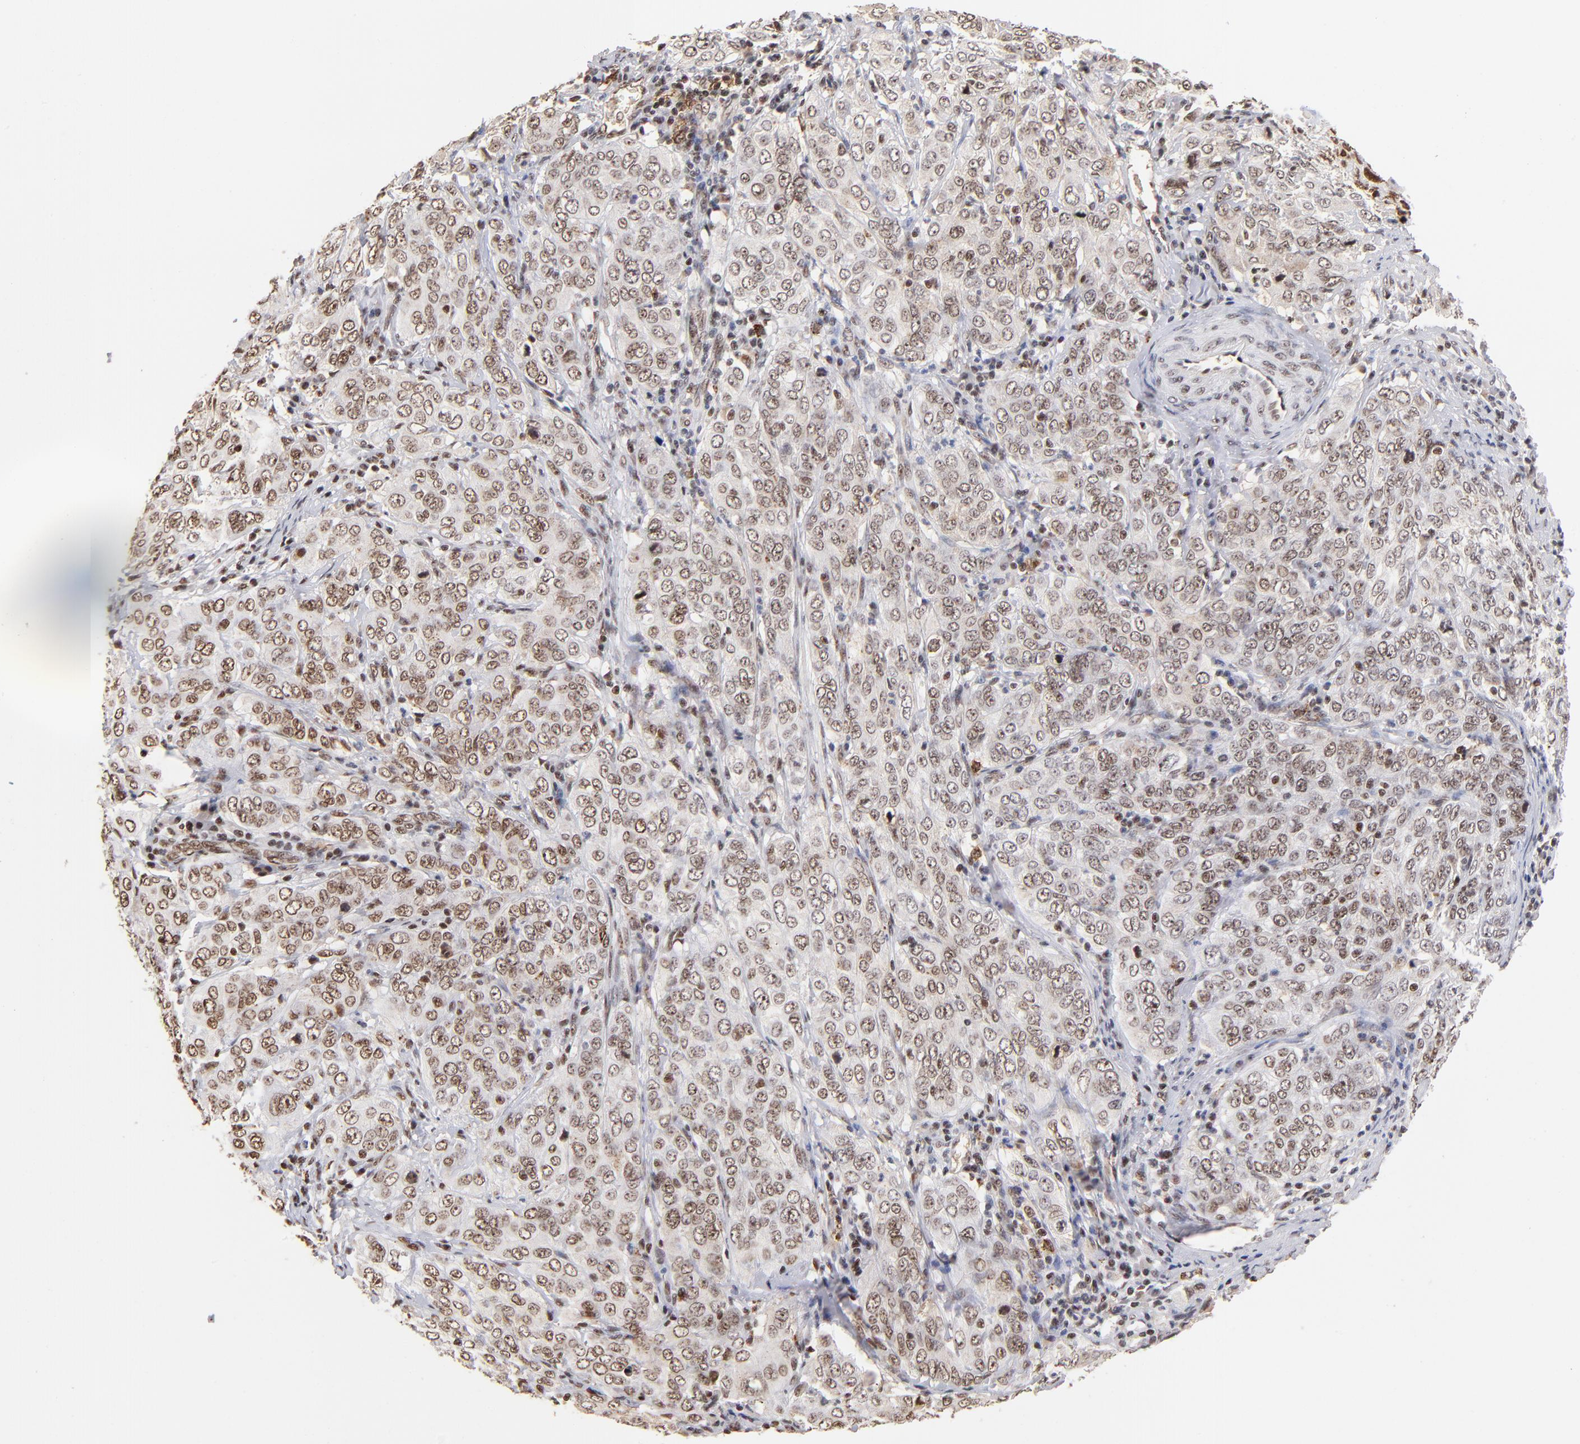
{"staining": {"intensity": "moderate", "quantity": ">75%", "location": "cytoplasmic/membranous,nuclear"}, "tissue": "cervical cancer", "cell_type": "Tumor cells", "image_type": "cancer", "snomed": [{"axis": "morphology", "description": "Squamous cell carcinoma, NOS"}, {"axis": "topography", "description": "Cervix"}], "caption": "Tumor cells exhibit medium levels of moderate cytoplasmic/membranous and nuclear staining in approximately >75% of cells in cervical cancer. (brown staining indicates protein expression, while blue staining denotes nuclei).", "gene": "ZNF146", "patient": {"sex": "female", "age": 38}}